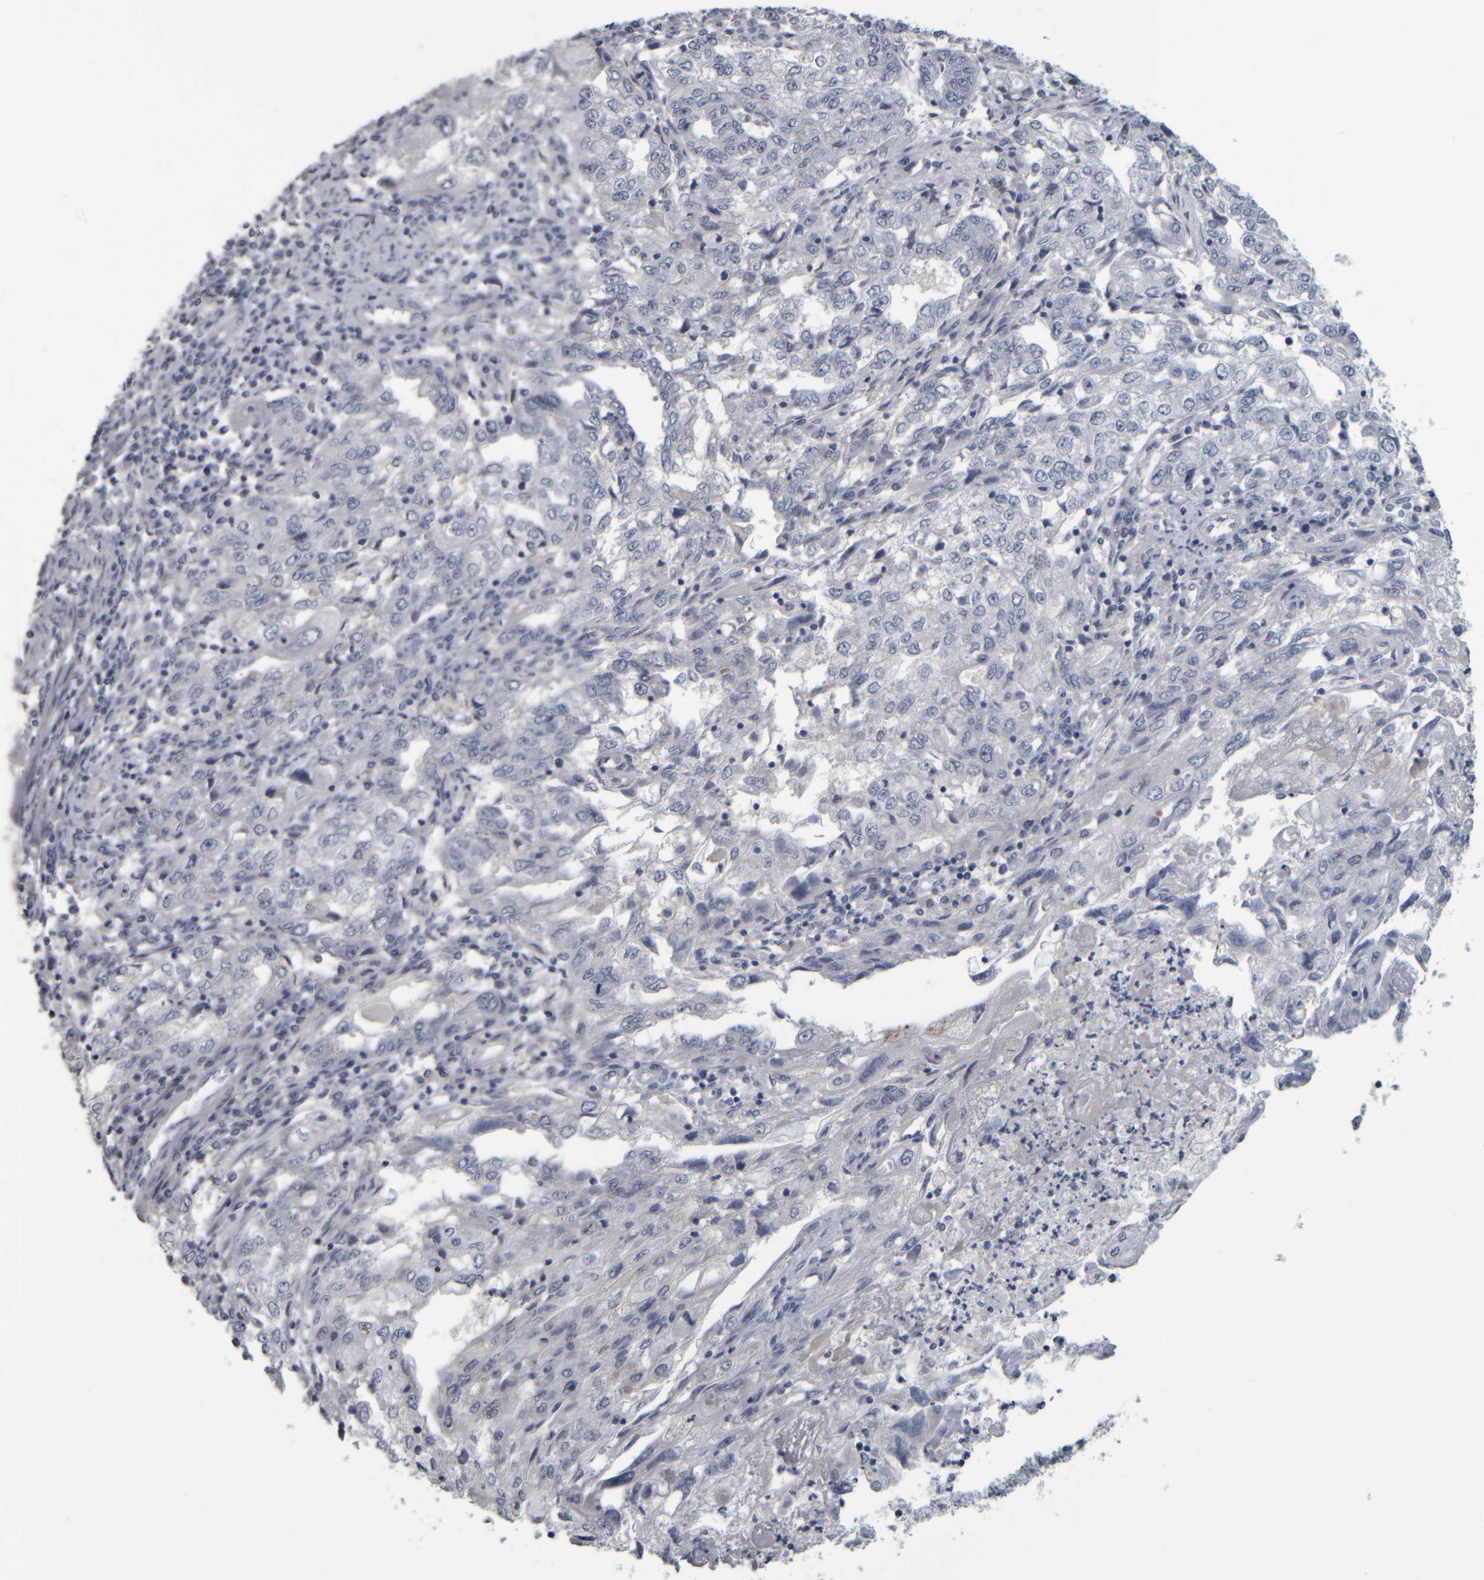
{"staining": {"intensity": "negative", "quantity": "none", "location": "none"}, "tissue": "endometrial cancer", "cell_type": "Tumor cells", "image_type": "cancer", "snomed": [{"axis": "morphology", "description": "Adenocarcinoma, NOS"}, {"axis": "topography", "description": "Endometrium"}], "caption": "Tumor cells show no significant expression in endometrial cancer.", "gene": "CAVIN4", "patient": {"sex": "female", "age": 49}}